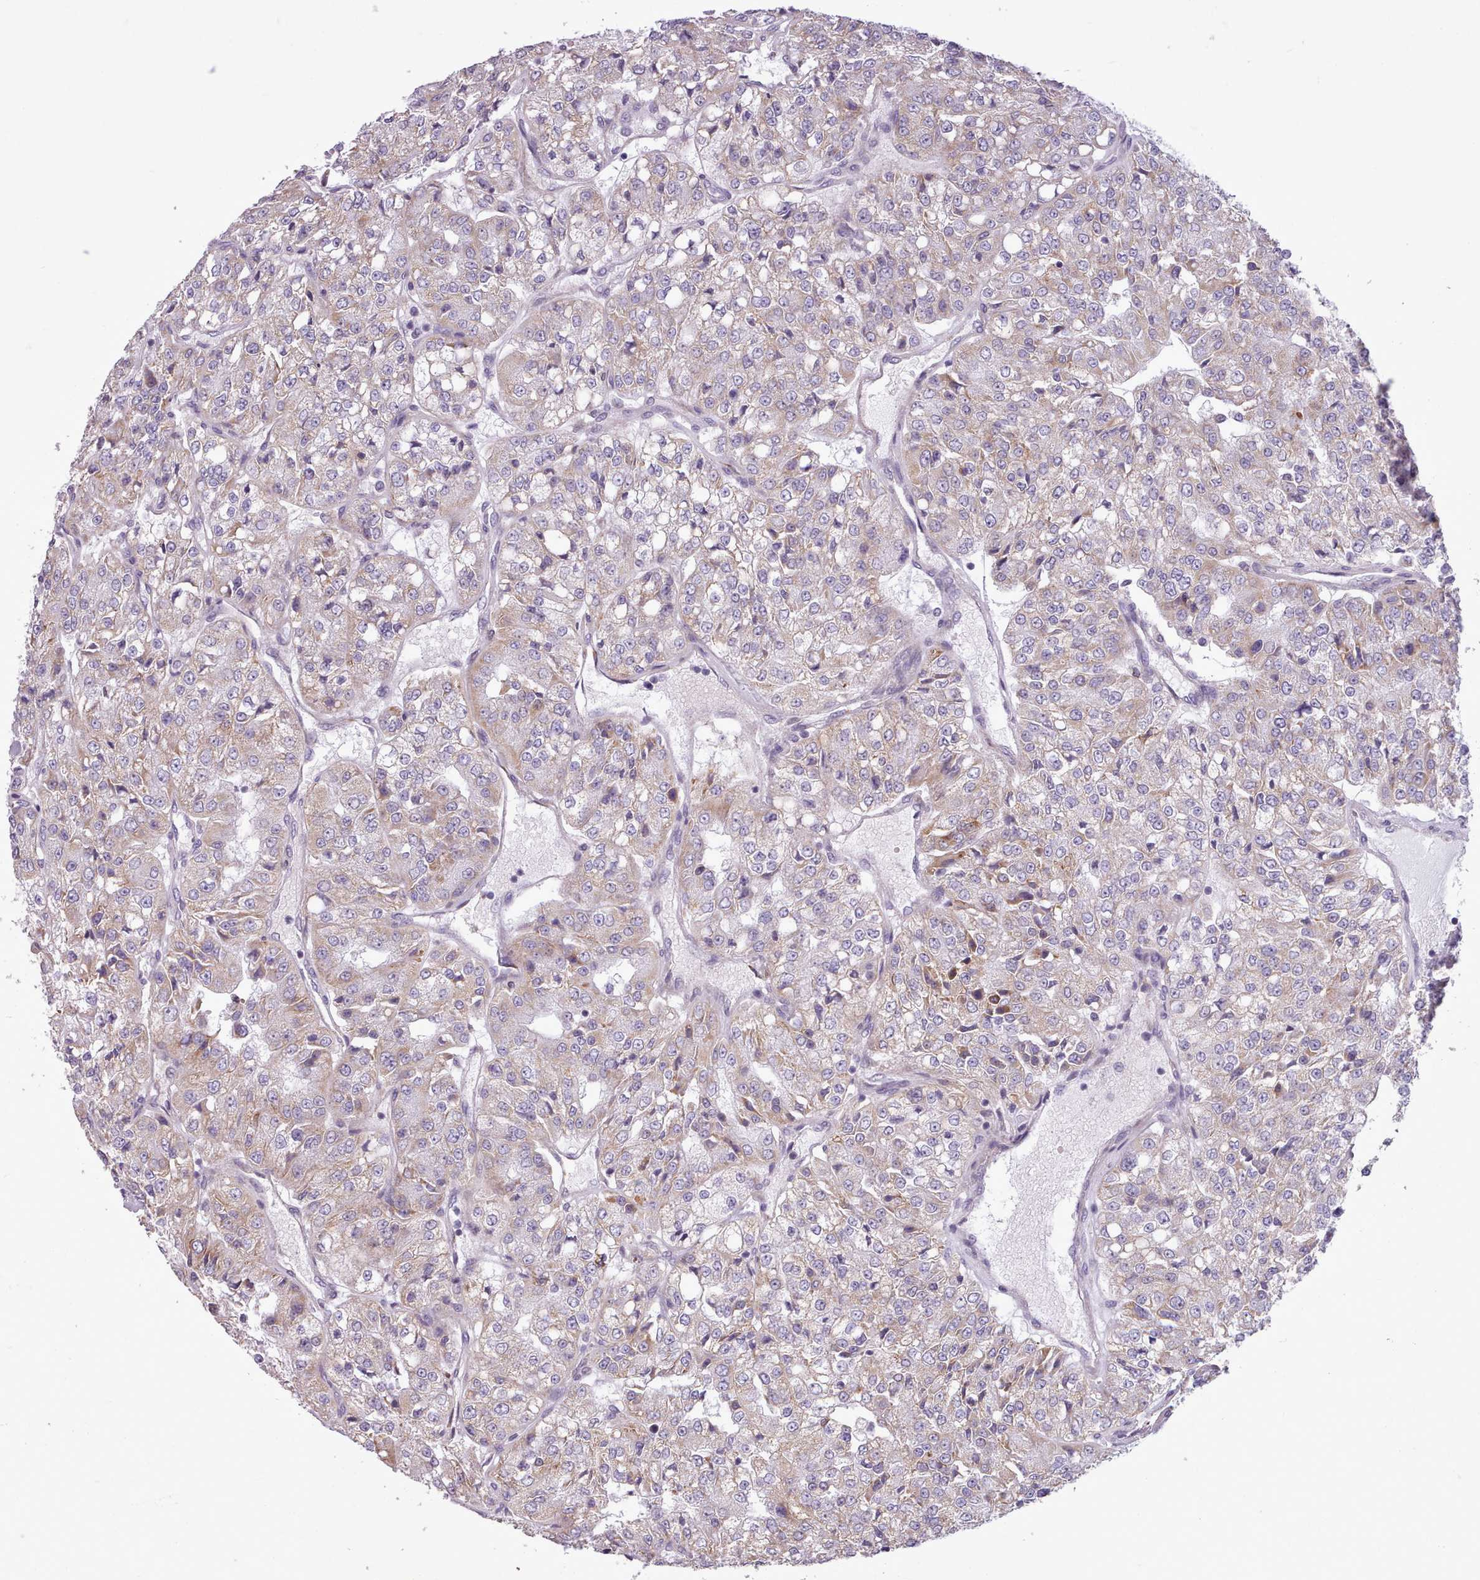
{"staining": {"intensity": "weak", "quantity": "25%-75%", "location": "cytoplasmic/membranous"}, "tissue": "renal cancer", "cell_type": "Tumor cells", "image_type": "cancer", "snomed": [{"axis": "morphology", "description": "Adenocarcinoma, NOS"}, {"axis": "topography", "description": "Kidney"}], "caption": "IHC of renal cancer demonstrates low levels of weak cytoplasmic/membranous expression in approximately 25%-75% of tumor cells.", "gene": "AVL9", "patient": {"sex": "female", "age": 63}}